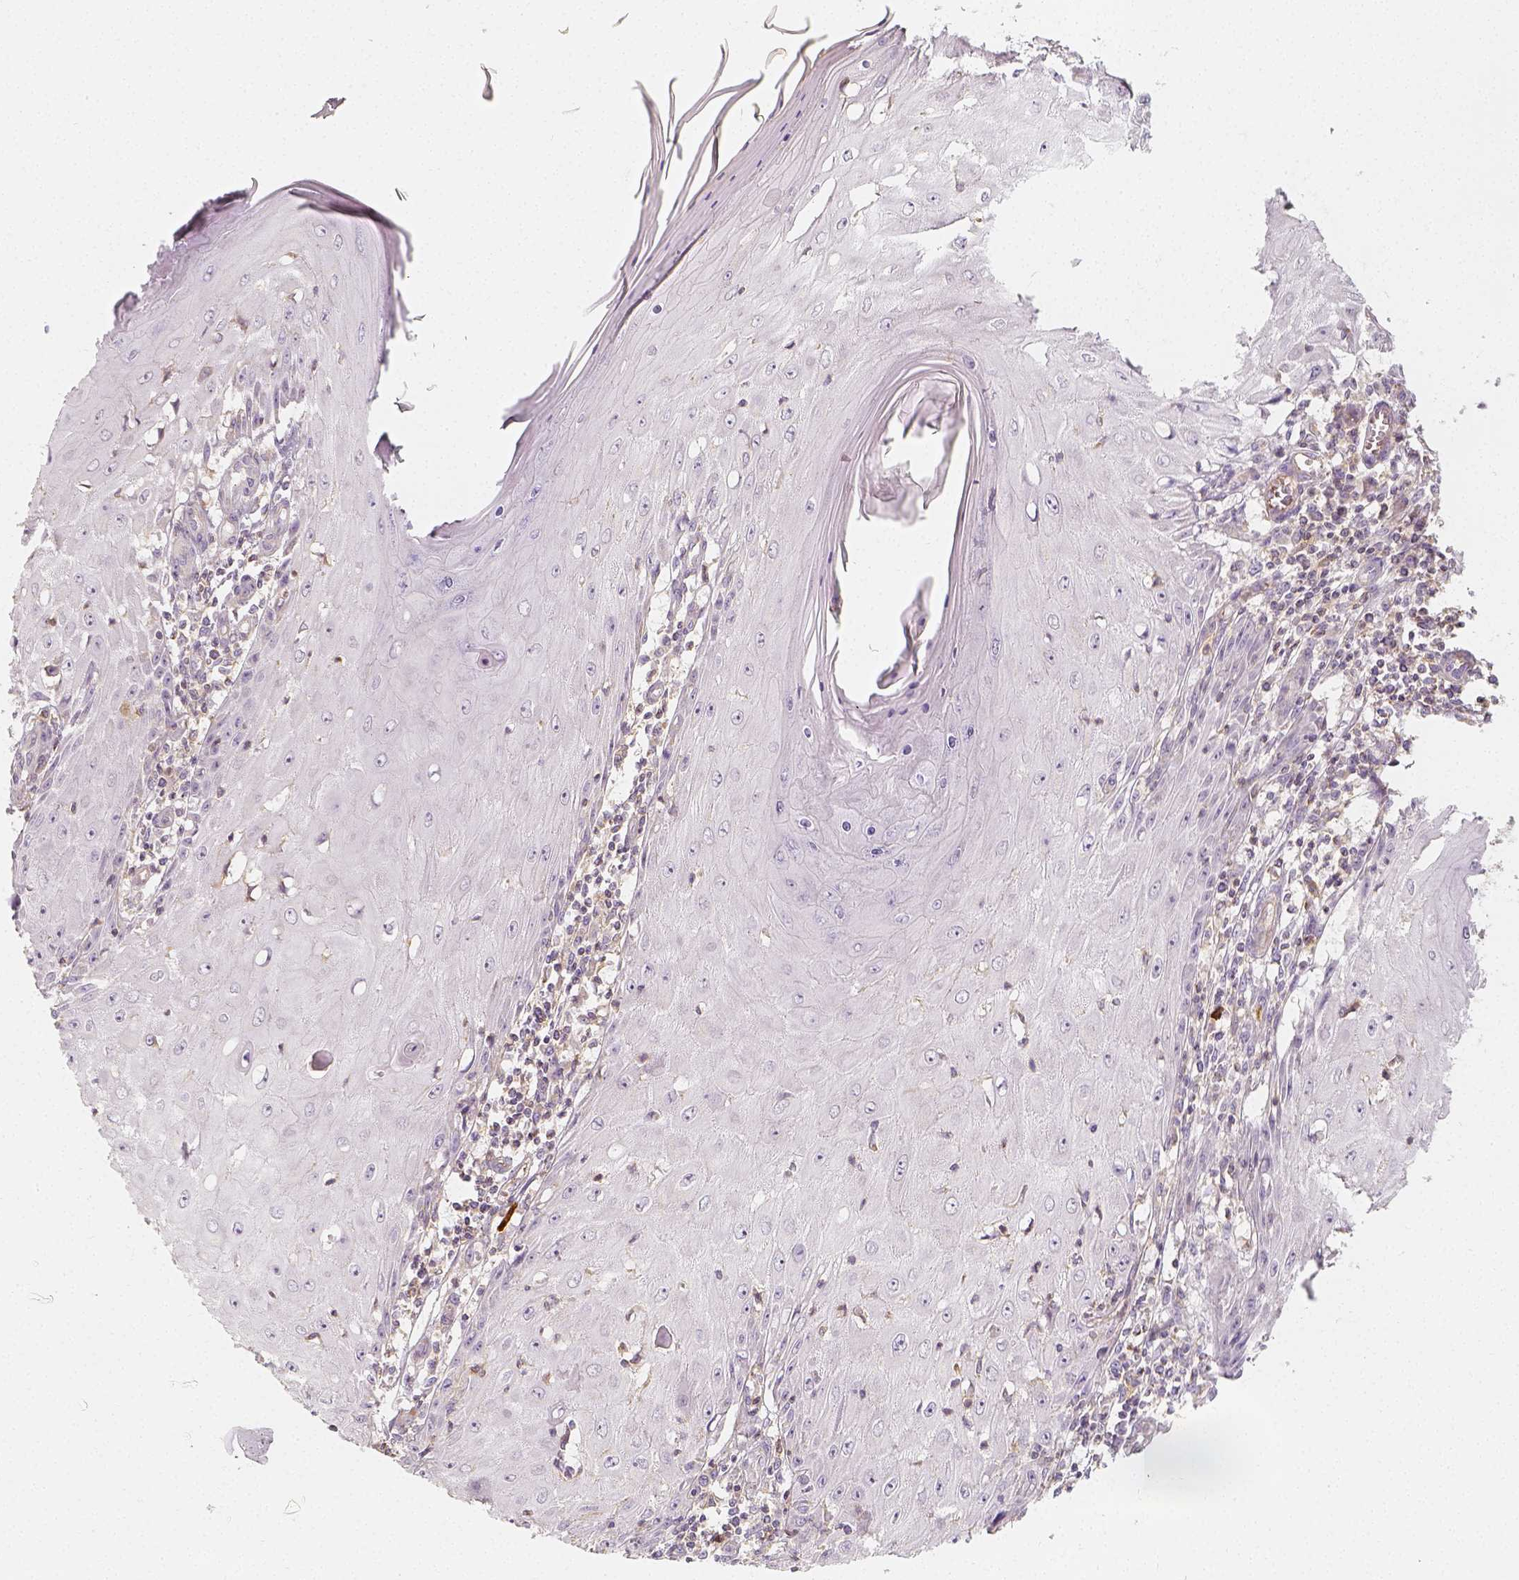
{"staining": {"intensity": "negative", "quantity": "none", "location": "none"}, "tissue": "skin cancer", "cell_type": "Tumor cells", "image_type": "cancer", "snomed": [{"axis": "morphology", "description": "Squamous cell carcinoma, NOS"}, {"axis": "topography", "description": "Skin"}], "caption": "The photomicrograph exhibits no staining of tumor cells in squamous cell carcinoma (skin).", "gene": "PTPRJ", "patient": {"sex": "female", "age": 73}}